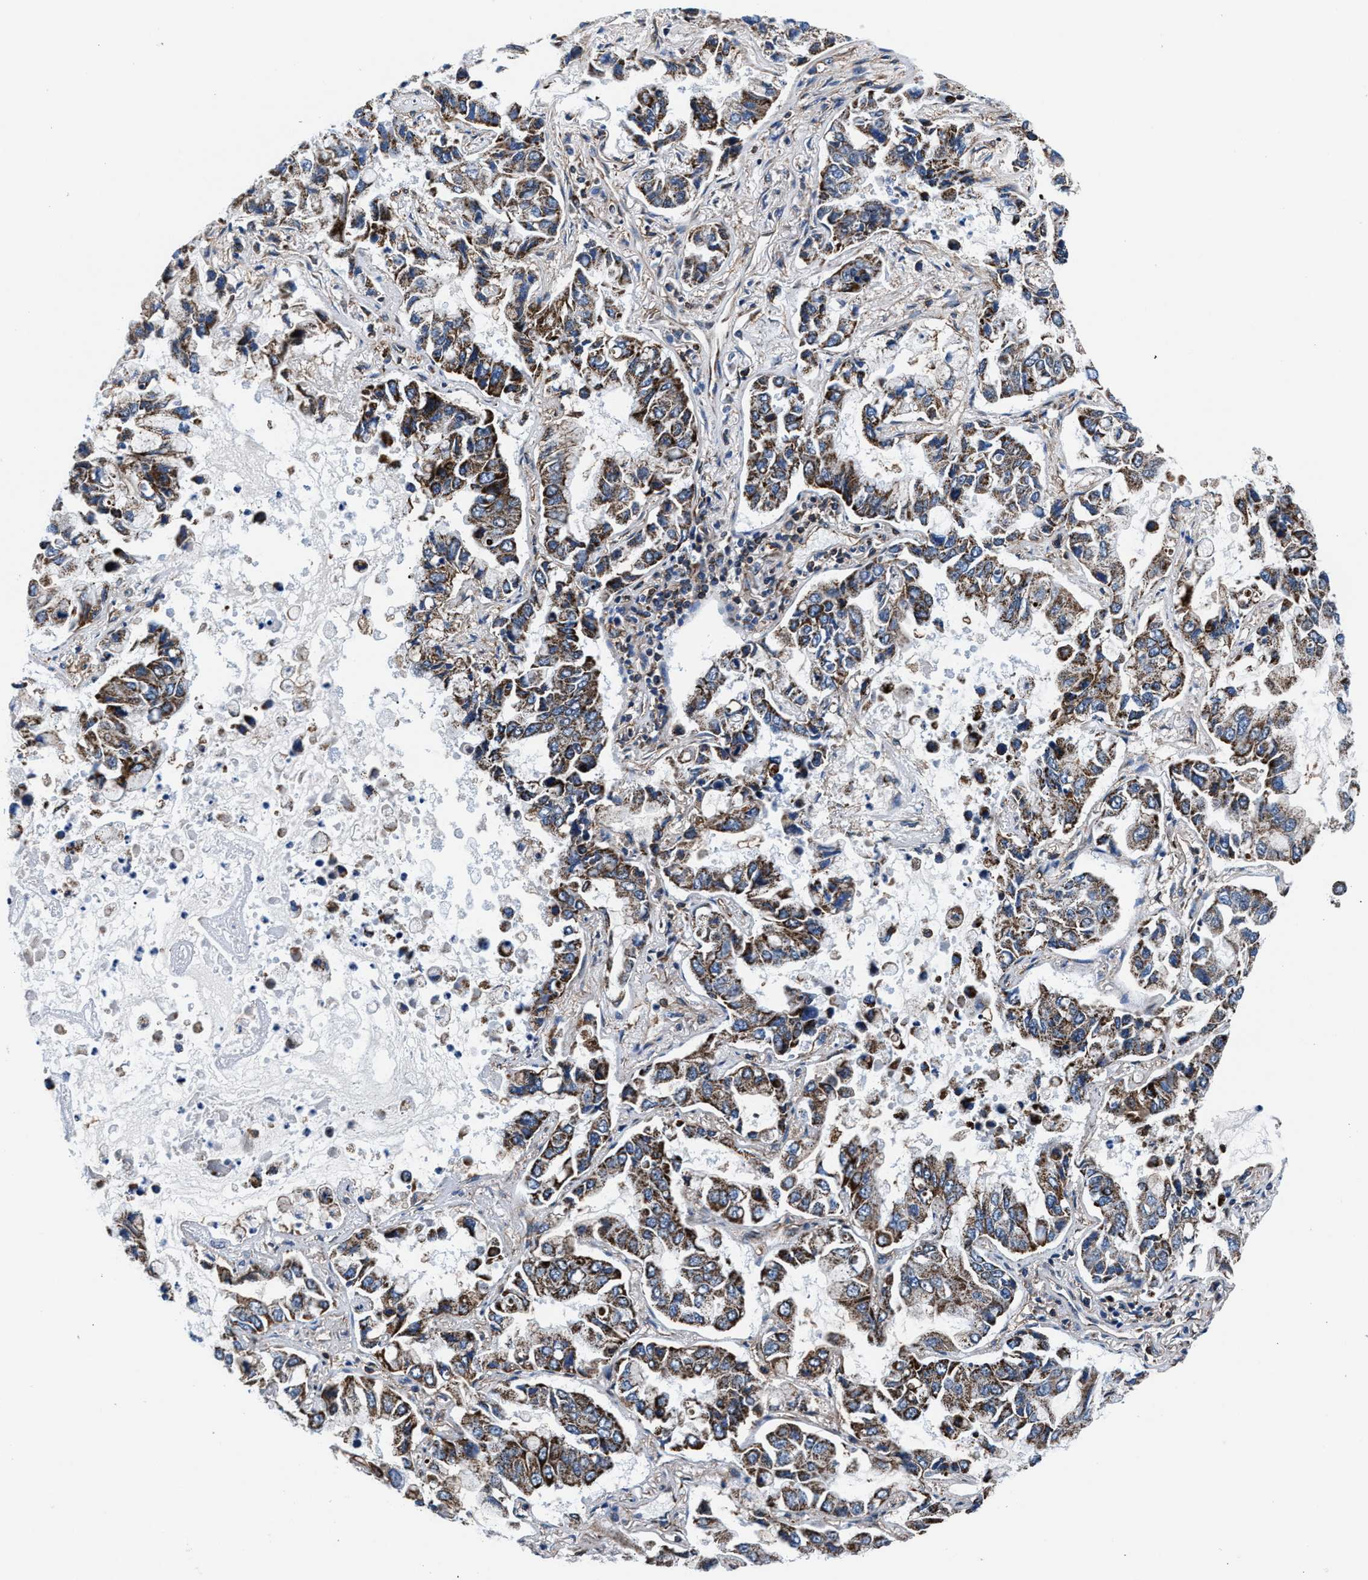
{"staining": {"intensity": "moderate", "quantity": ">75%", "location": "cytoplasmic/membranous"}, "tissue": "lung cancer", "cell_type": "Tumor cells", "image_type": "cancer", "snomed": [{"axis": "morphology", "description": "Adenocarcinoma, NOS"}, {"axis": "topography", "description": "Lung"}], "caption": "Protein expression analysis of lung adenocarcinoma reveals moderate cytoplasmic/membranous staining in about >75% of tumor cells. (Stains: DAB (3,3'-diaminobenzidine) in brown, nuclei in blue, Microscopy: brightfield microscopy at high magnification).", "gene": "NKTR", "patient": {"sex": "male", "age": 64}}